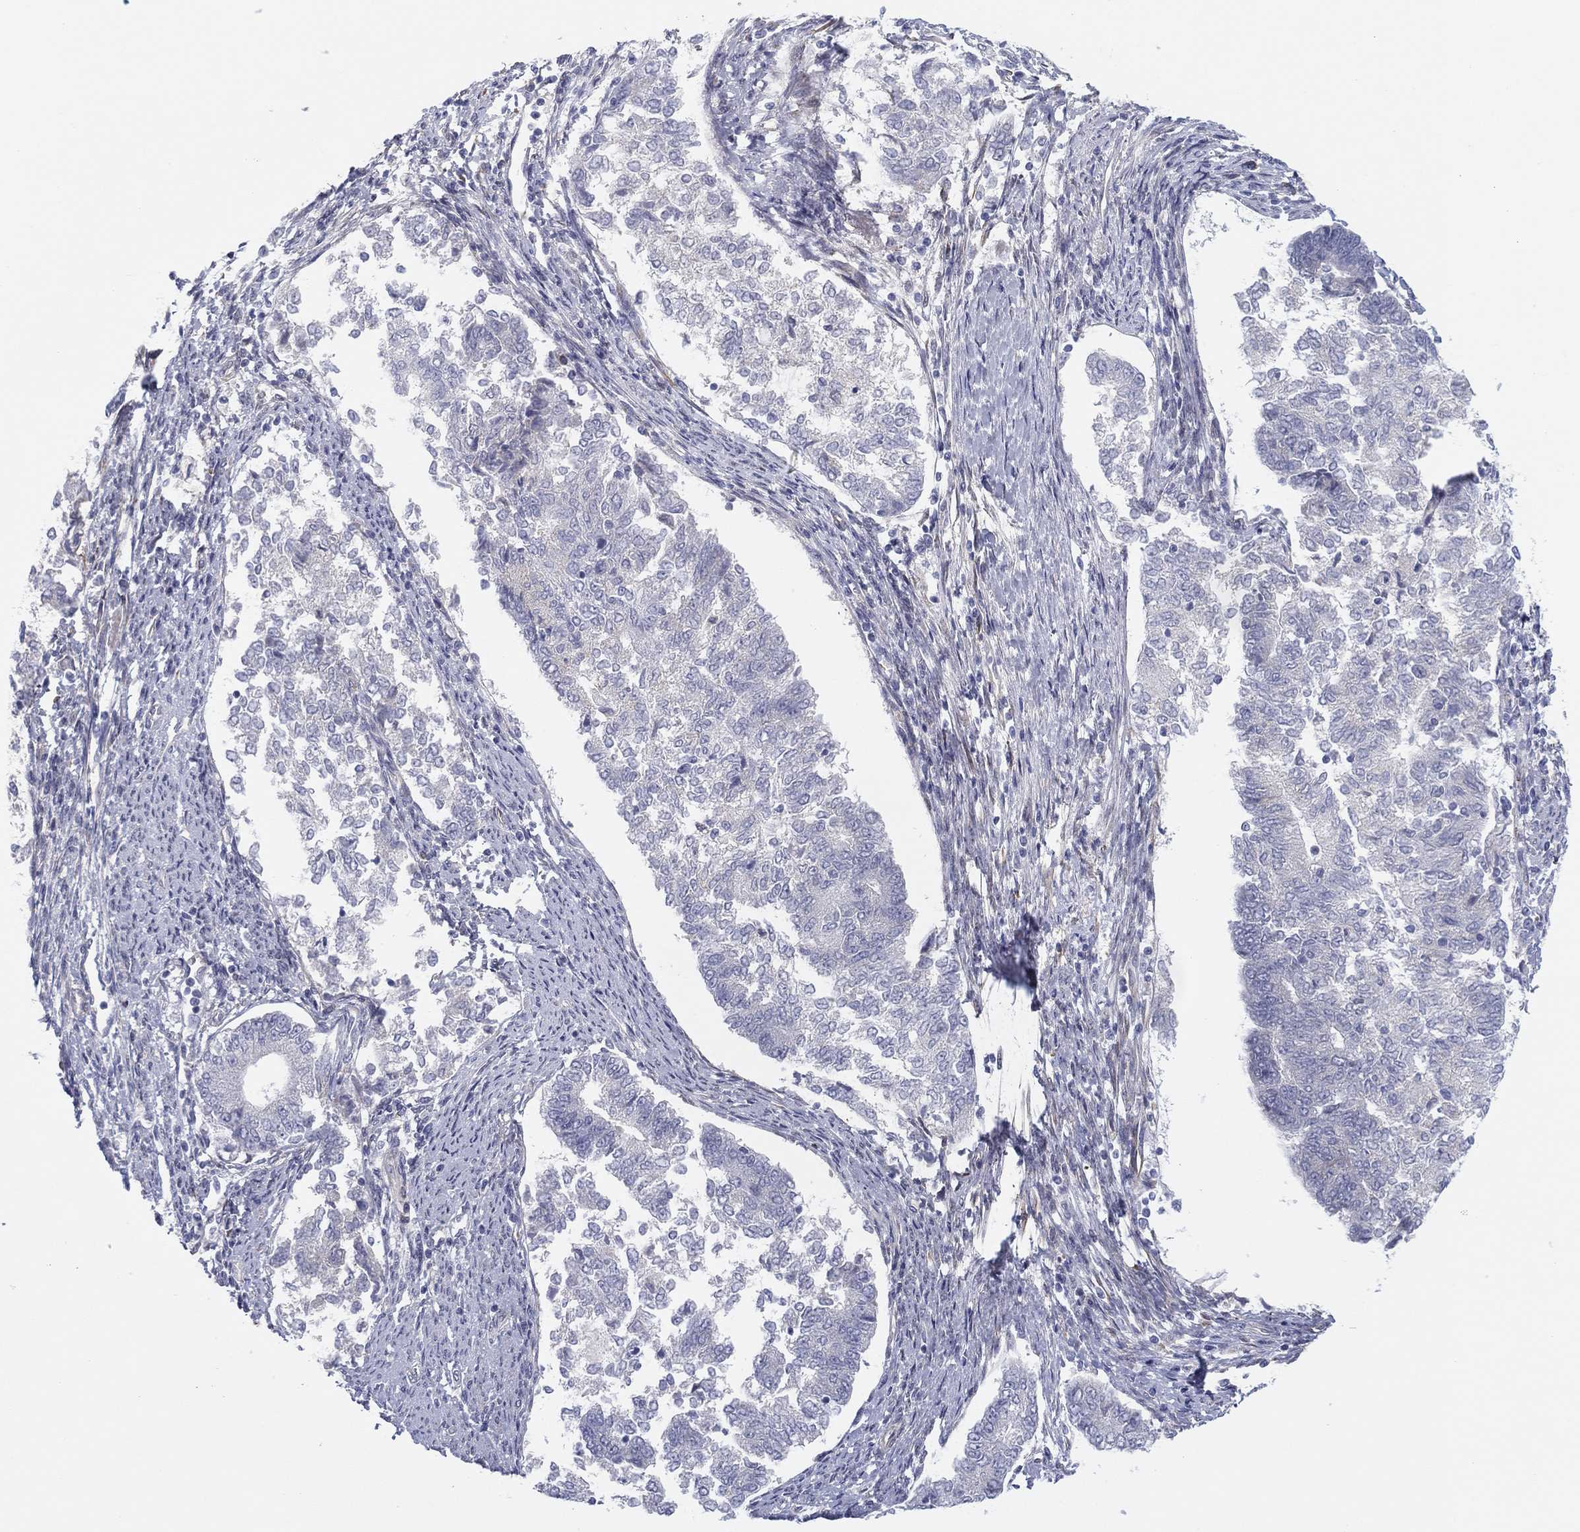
{"staining": {"intensity": "negative", "quantity": "none", "location": "none"}, "tissue": "endometrial cancer", "cell_type": "Tumor cells", "image_type": "cancer", "snomed": [{"axis": "morphology", "description": "Adenocarcinoma, NOS"}, {"axis": "topography", "description": "Endometrium"}], "caption": "DAB (3,3'-diaminobenzidine) immunohistochemical staining of endometrial cancer (adenocarcinoma) displays no significant expression in tumor cells.", "gene": "MLF1", "patient": {"sex": "female", "age": 65}}